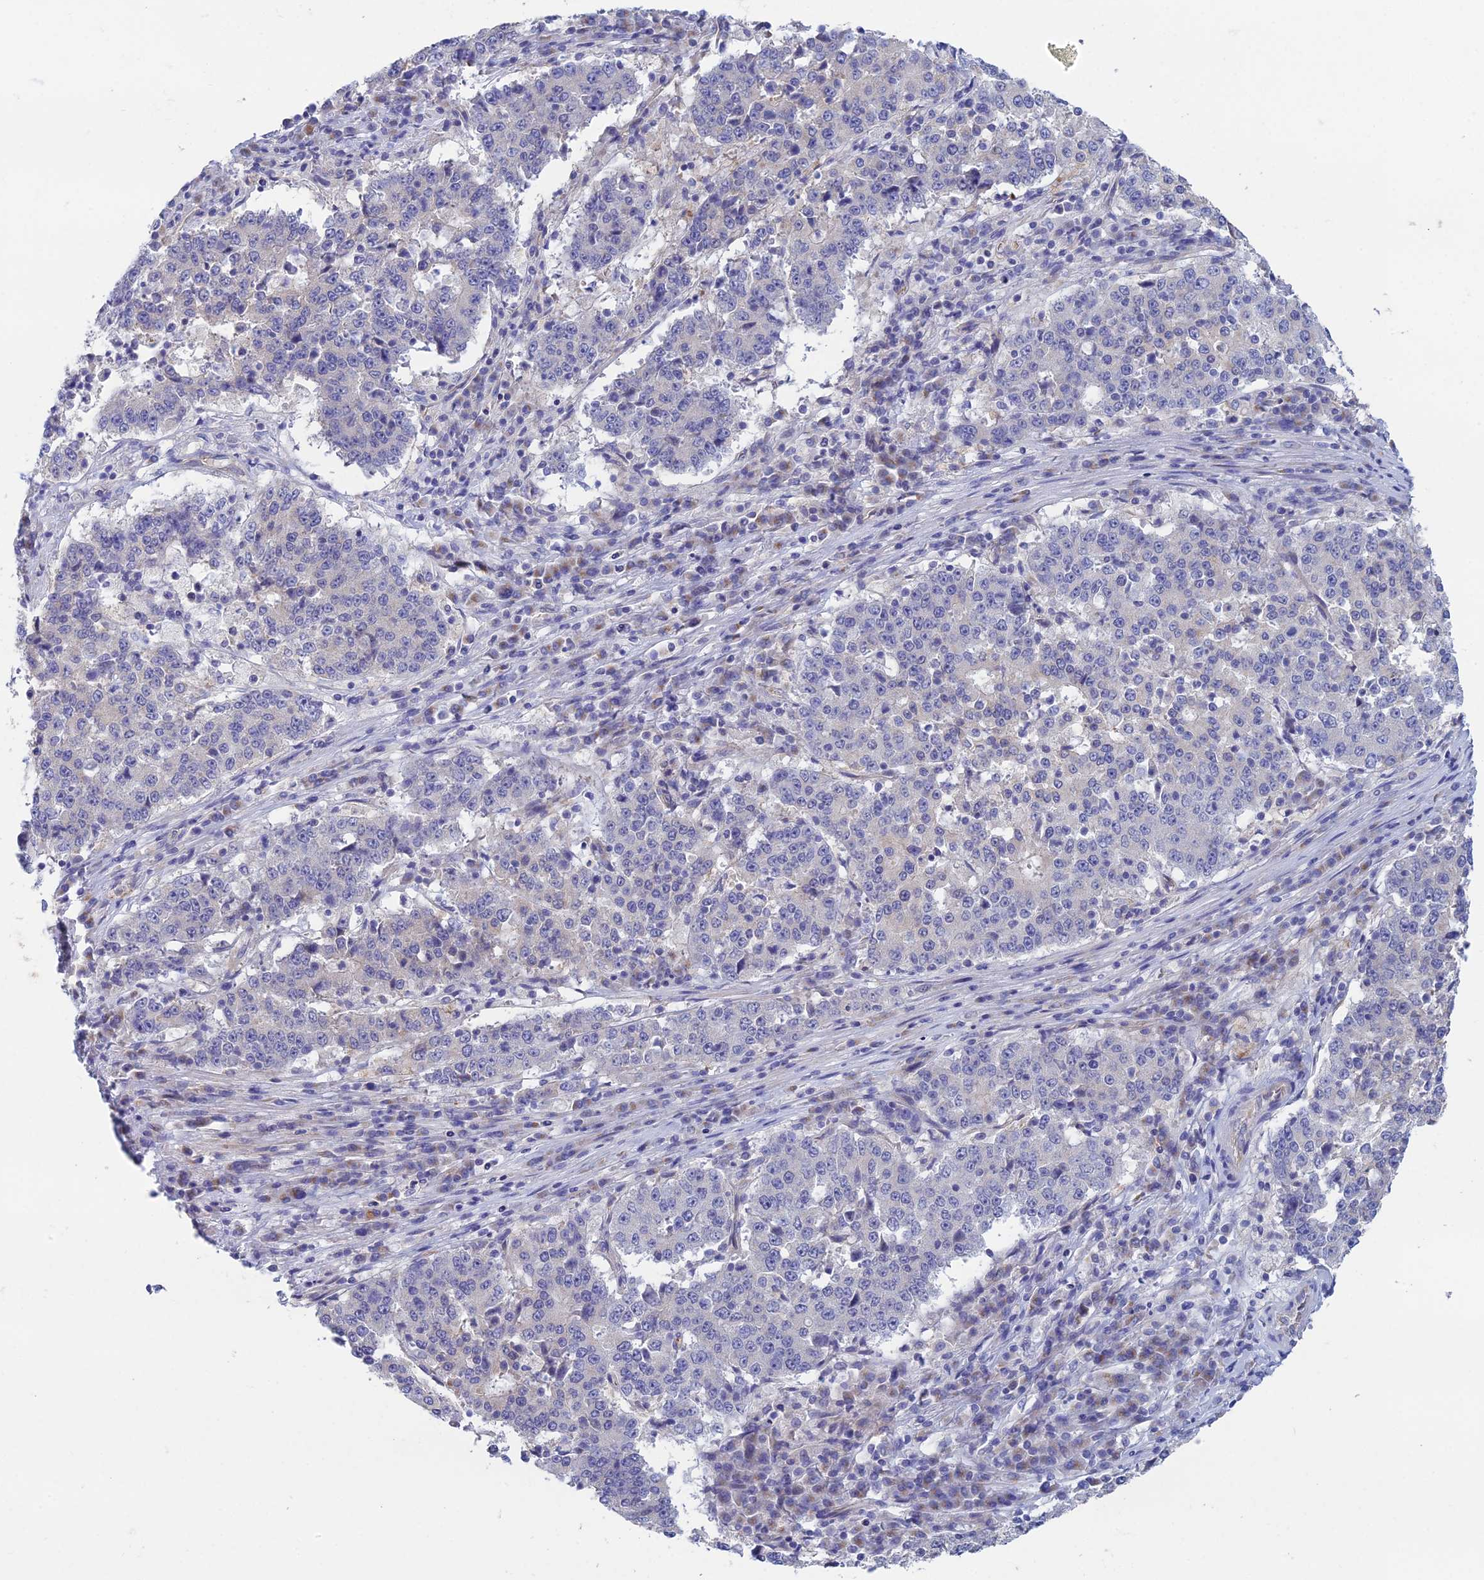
{"staining": {"intensity": "negative", "quantity": "none", "location": "none"}, "tissue": "stomach cancer", "cell_type": "Tumor cells", "image_type": "cancer", "snomed": [{"axis": "morphology", "description": "Adenocarcinoma, NOS"}, {"axis": "topography", "description": "Stomach"}], "caption": "This is an immunohistochemistry (IHC) photomicrograph of stomach adenocarcinoma. There is no positivity in tumor cells.", "gene": "ZNF564", "patient": {"sex": "male", "age": 59}}